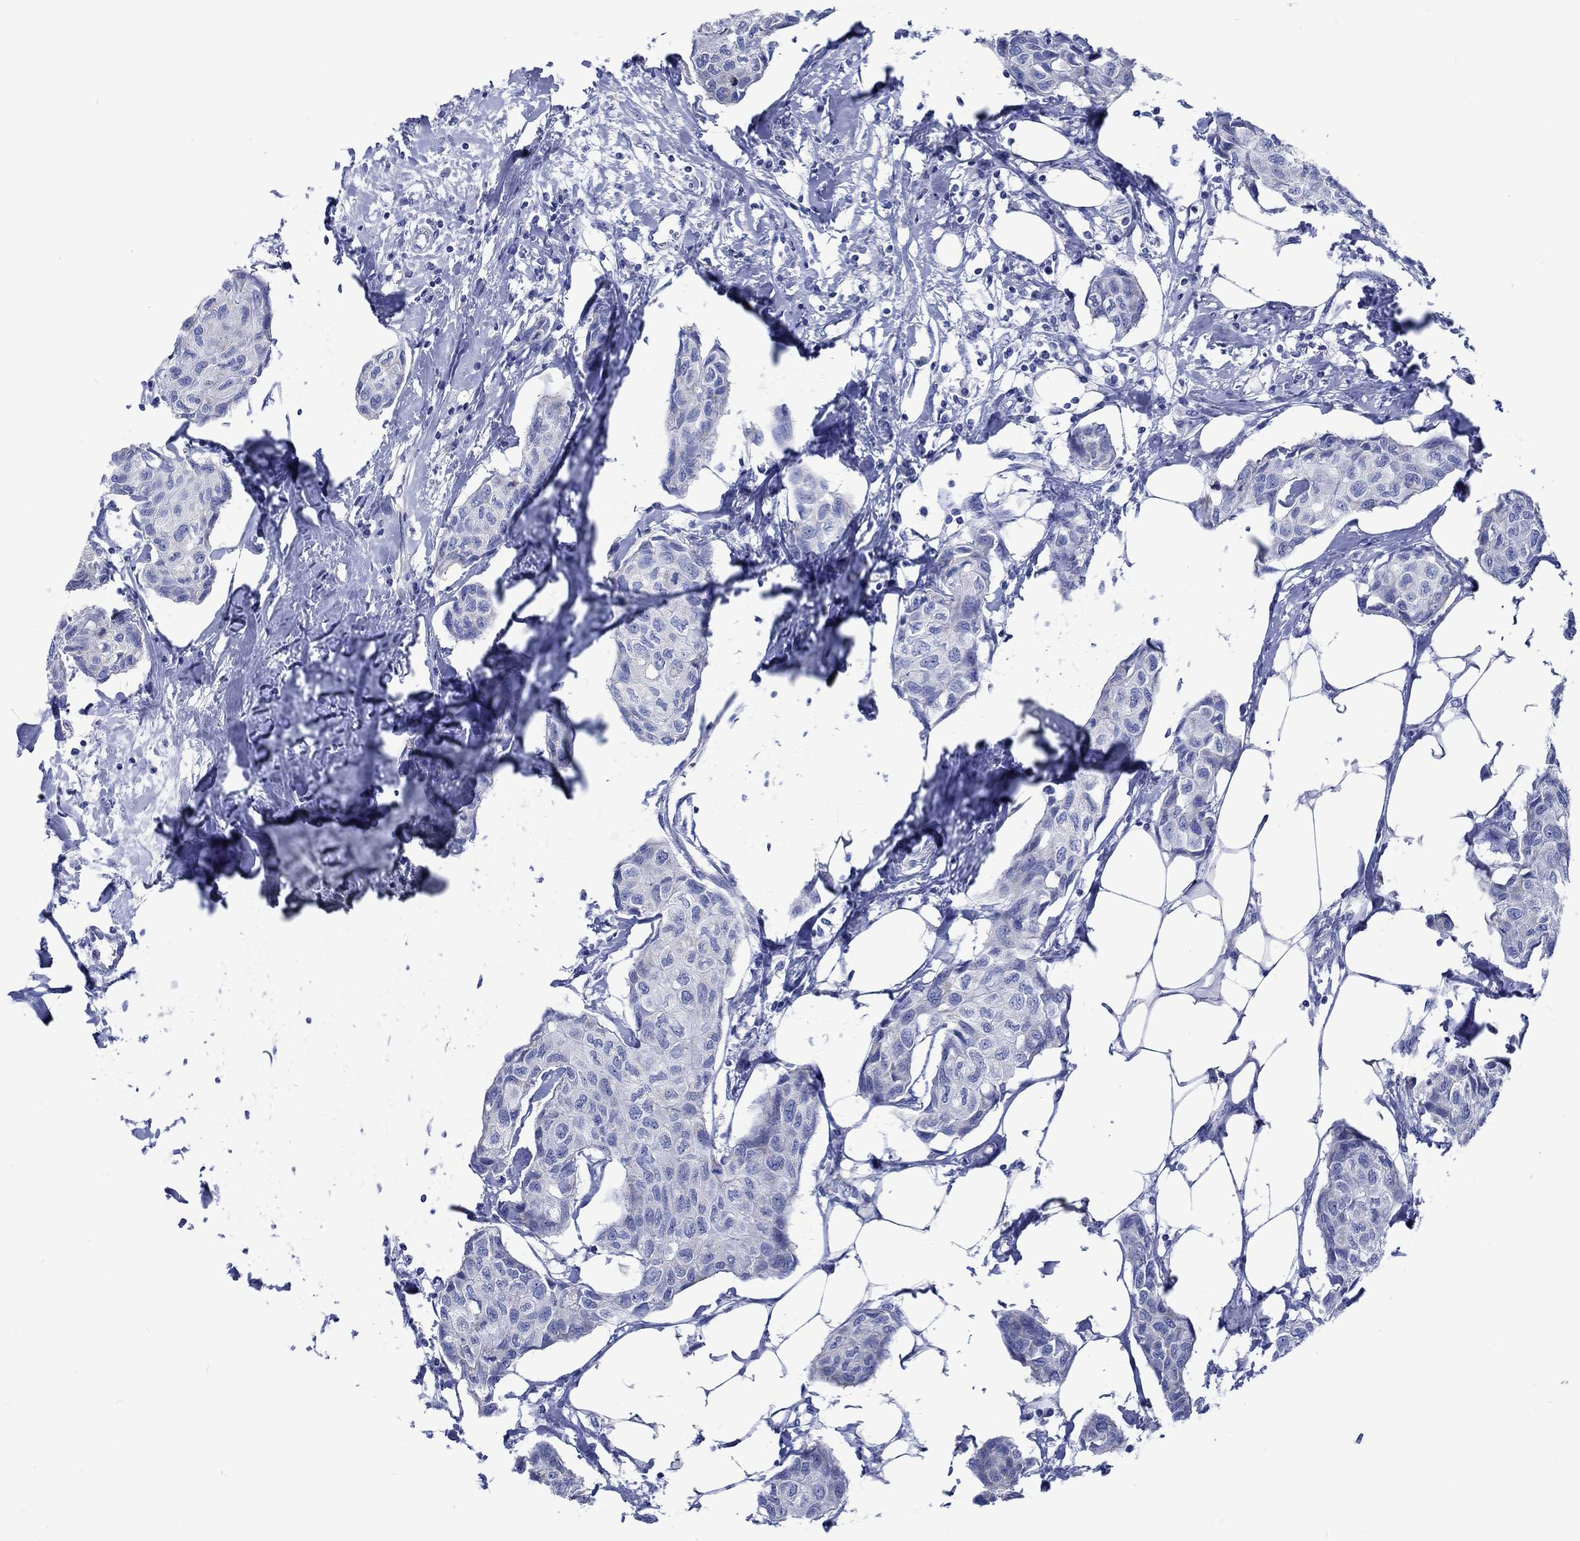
{"staining": {"intensity": "negative", "quantity": "none", "location": "none"}, "tissue": "breast cancer", "cell_type": "Tumor cells", "image_type": "cancer", "snomed": [{"axis": "morphology", "description": "Duct carcinoma"}, {"axis": "topography", "description": "Breast"}], "caption": "Protein analysis of invasive ductal carcinoma (breast) exhibits no significant expression in tumor cells.", "gene": "CPLX2", "patient": {"sex": "female", "age": 80}}